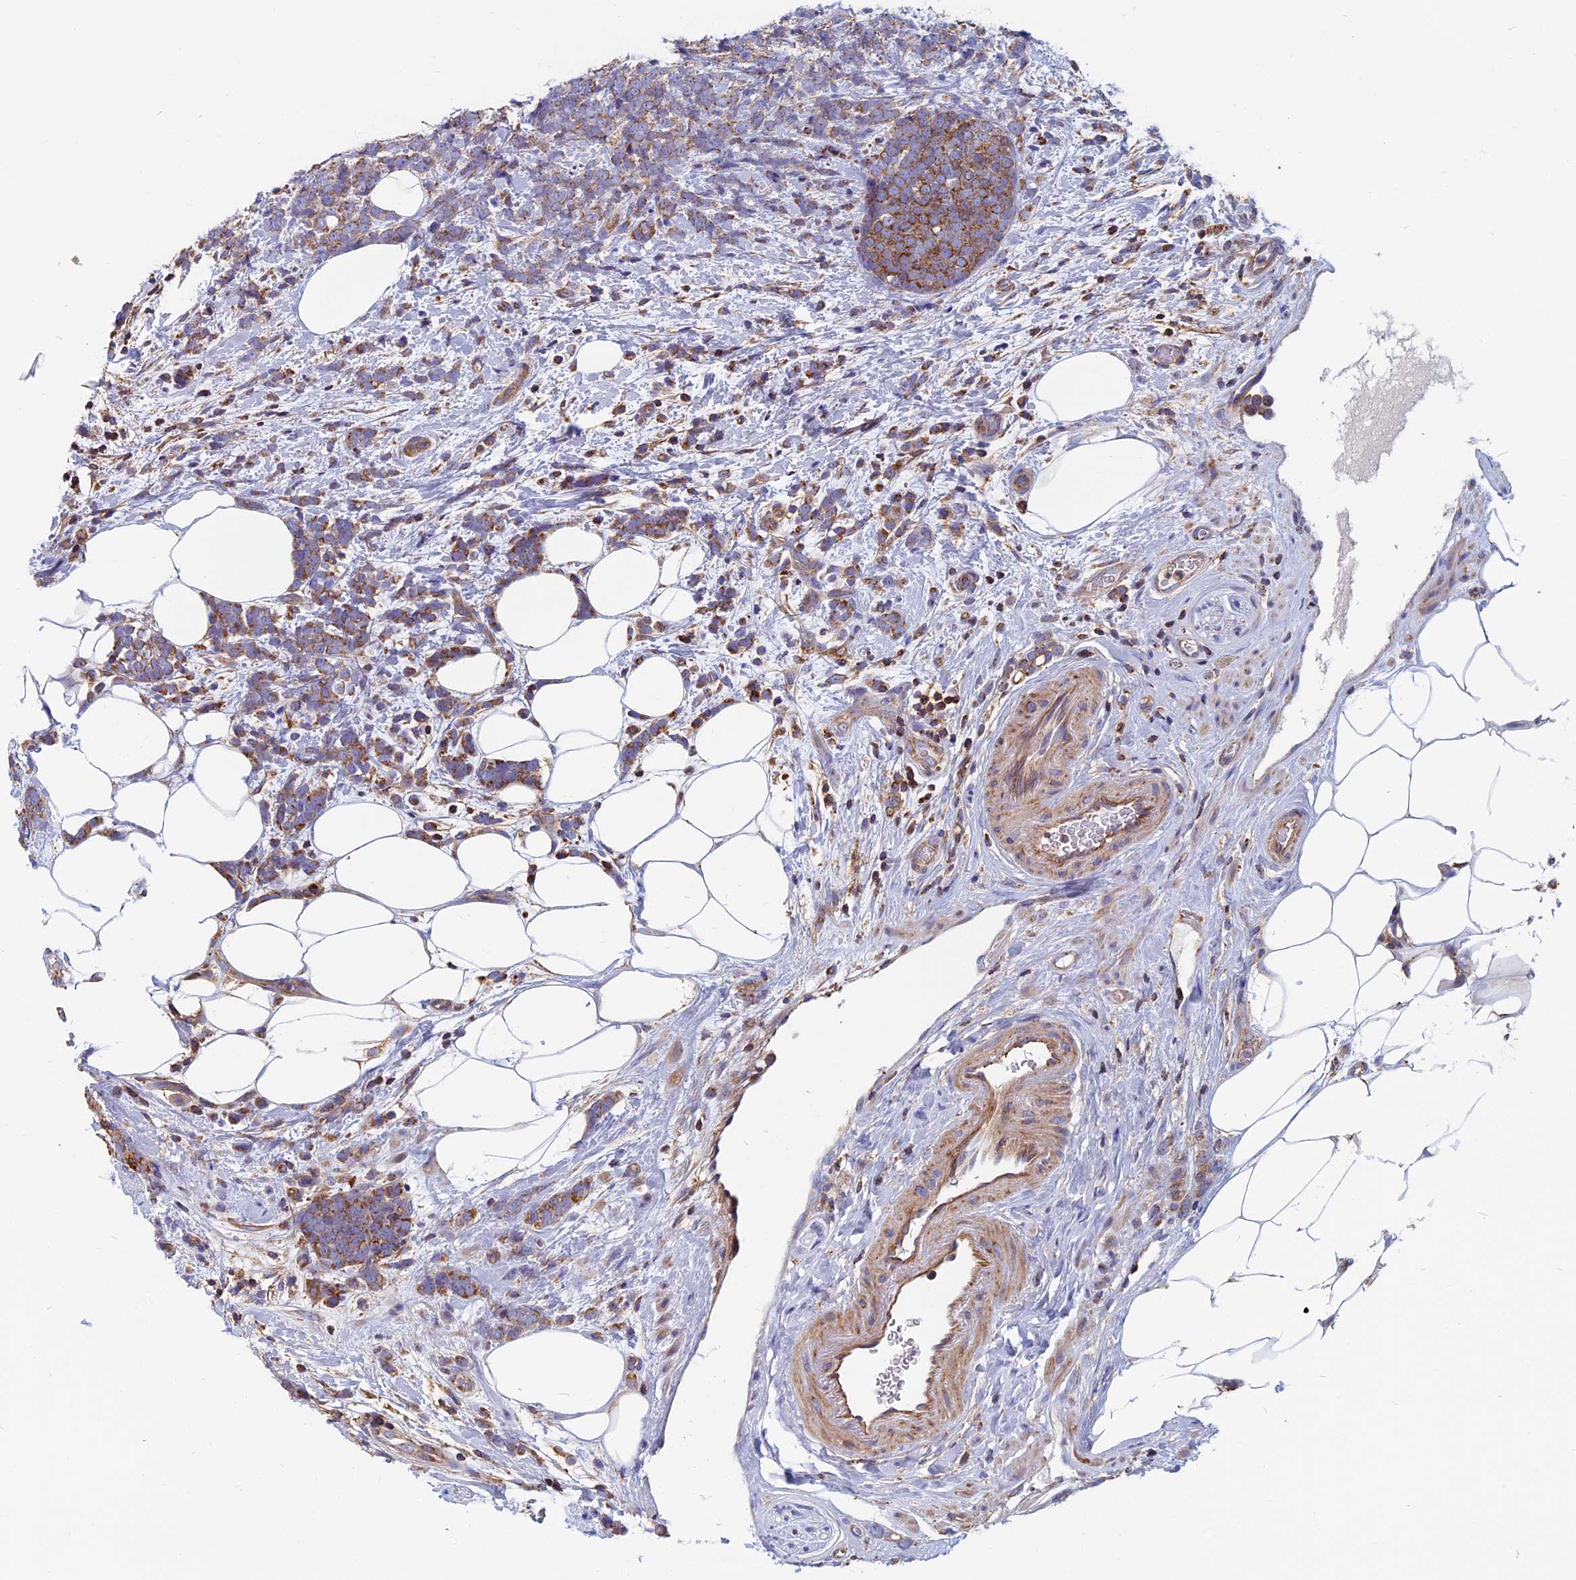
{"staining": {"intensity": "moderate", "quantity": ">75%", "location": "cytoplasmic/membranous"}, "tissue": "breast cancer", "cell_type": "Tumor cells", "image_type": "cancer", "snomed": [{"axis": "morphology", "description": "Lobular carcinoma"}, {"axis": "topography", "description": "Breast"}], "caption": "DAB immunohistochemical staining of breast cancer displays moderate cytoplasmic/membranous protein positivity in about >75% of tumor cells. (DAB = brown stain, brightfield microscopy at high magnification).", "gene": "HSD17B8", "patient": {"sex": "female", "age": 58}}